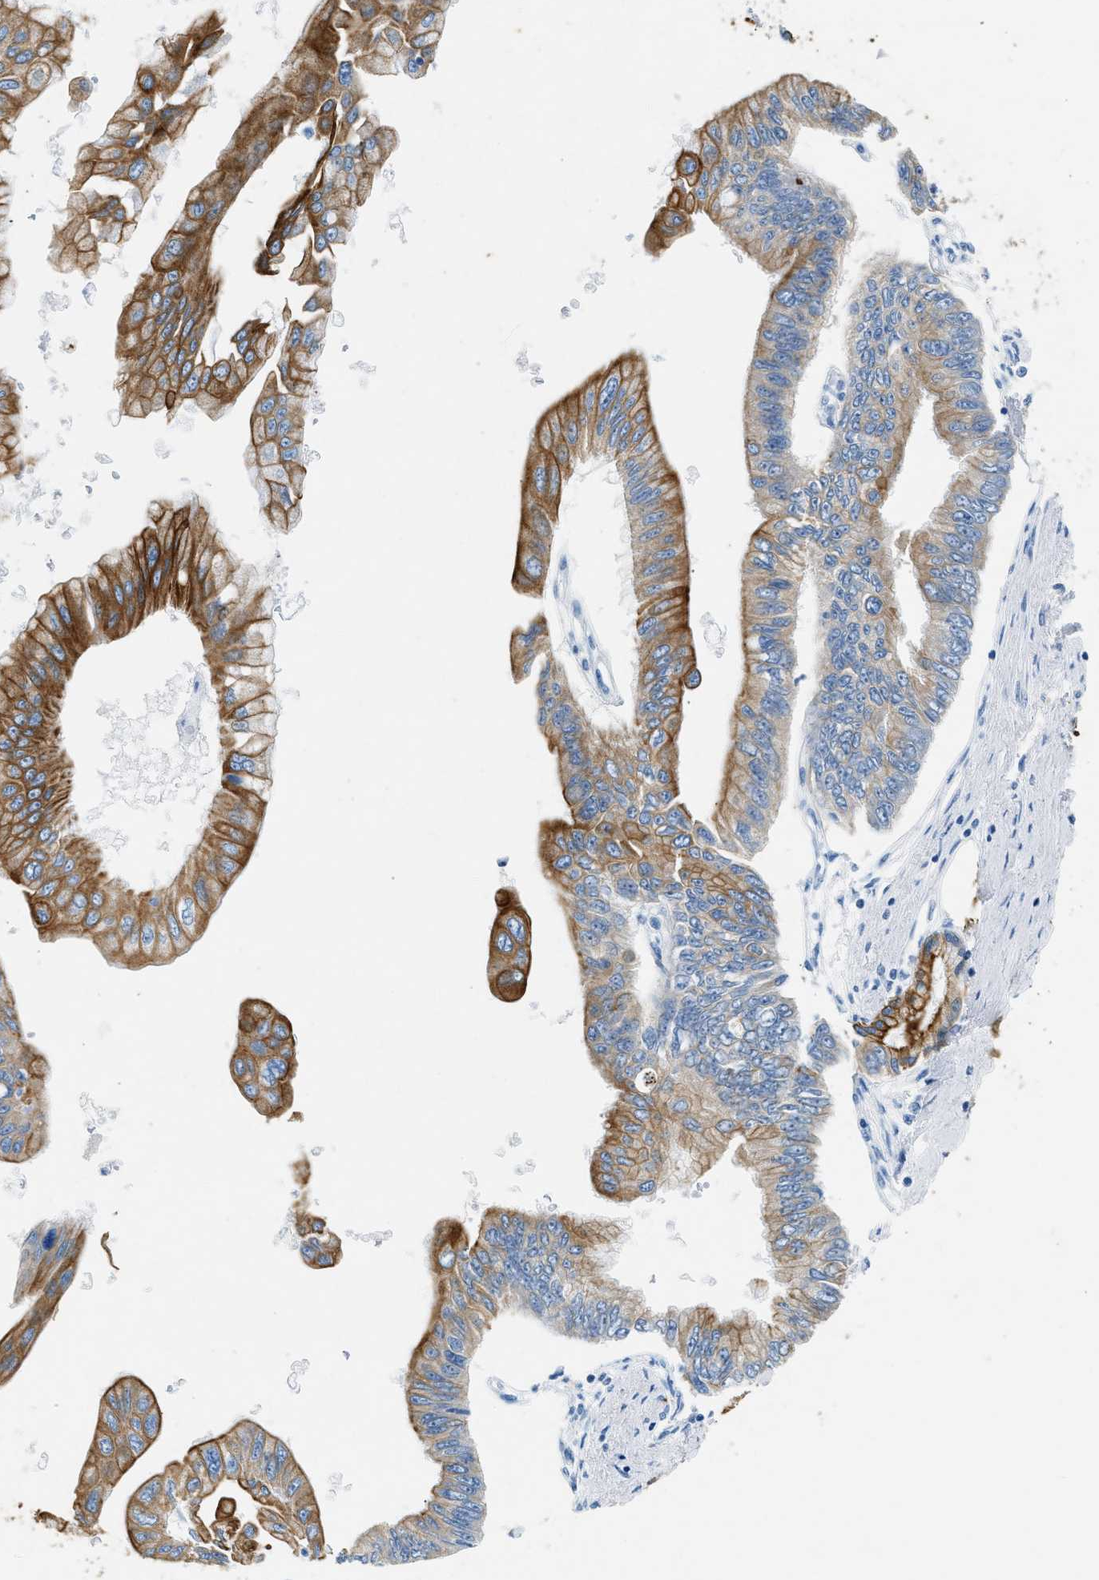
{"staining": {"intensity": "strong", "quantity": "25%-75%", "location": "cytoplasmic/membranous"}, "tissue": "pancreatic cancer", "cell_type": "Tumor cells", "image_type": "cancer", "snomed": [{"axis": "morphology", "description": "Adenocarcinoma, NOS"}, {"axis": "topography", "description": "Pancreas"}], "caption": "High-magnification brightfield microscopy of pancreatic cancer stained with DAB (brown) and counterstained with hematoxylin (blue). tumor cells exhibit strong cytoplasmic/membranous staining is present in about25%-75% of cells.", "gene": "CFAP20", "patient": {"sex": "female", "age": 77}}